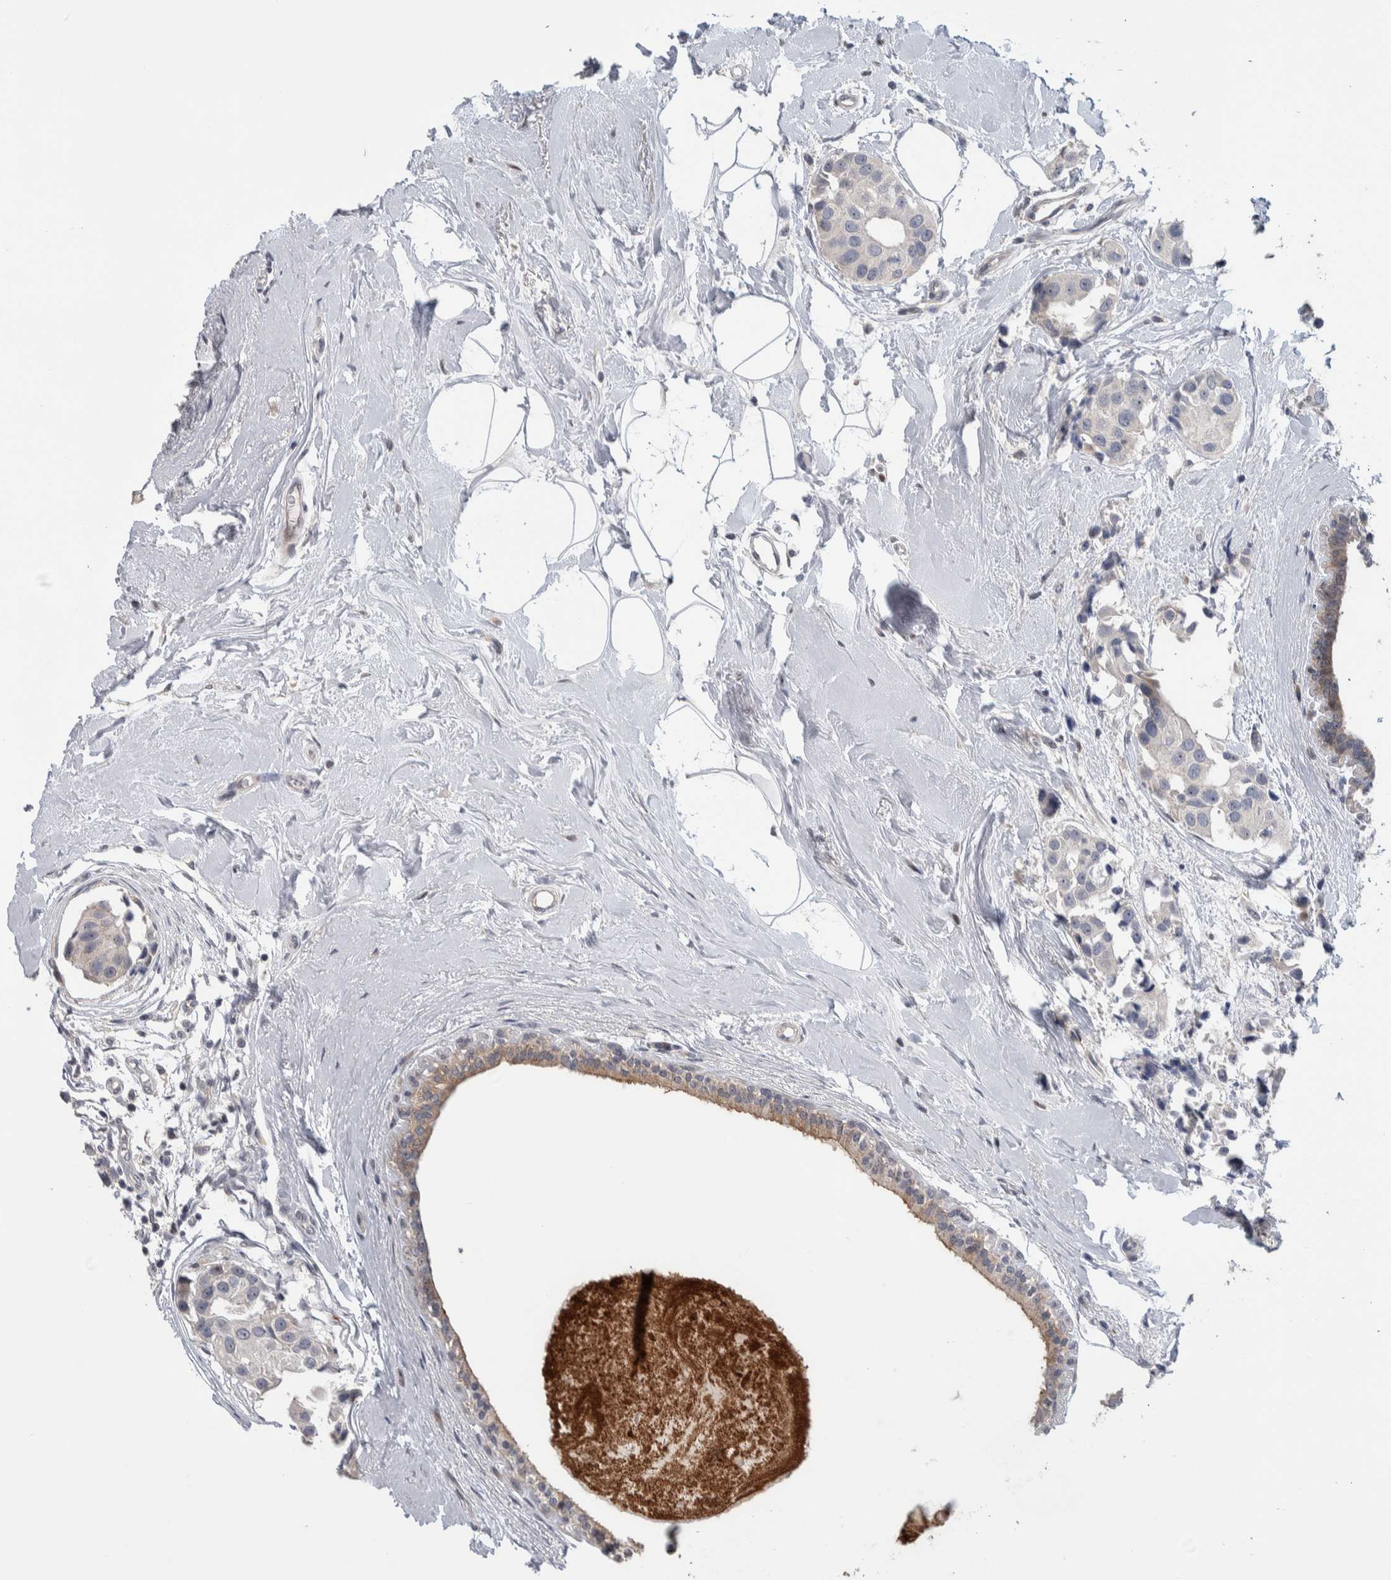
{"staining": {"intensity": "negative", "quantity": "none", "location": "none"}, "tissue": "breast cancer", "cell_type": "Tumor cells", "image_type": "cancer", "snomed": [{"axis": "morphology", "description": "Normal tissue, NOS"}, {"axis": "morphology", "description": "Duct carcinoma"}, {"axis": "topography", "description": "Breast"}], "caption": "Immunohistochemistry photomicrograph of neoplastic tissue: infiltrating ductal carcinoma (breast) stained with DAB shows no significant protein staining in tumor cells.", "gene": "PRRG4", "patient": {"sex": "female", "age": 39}}